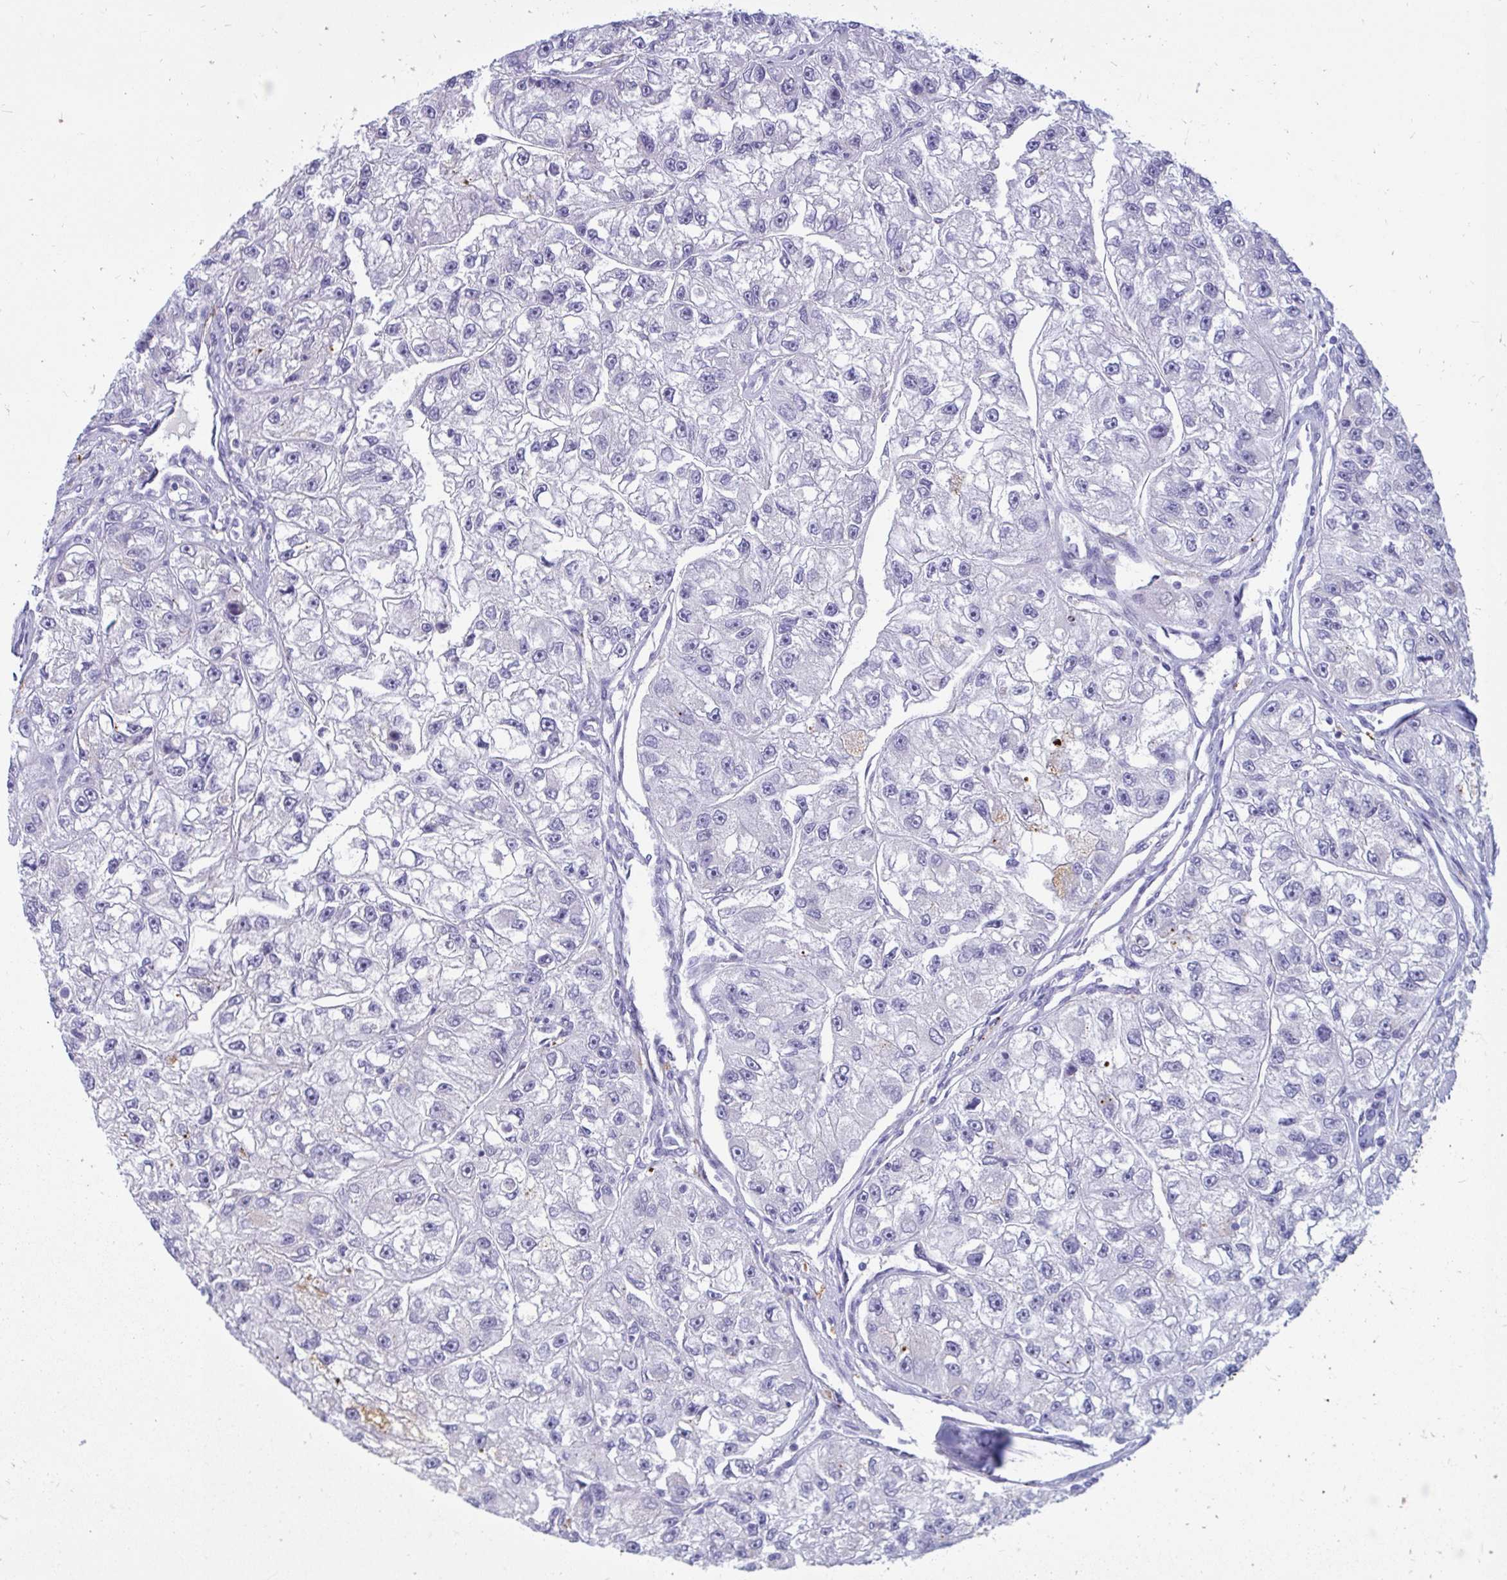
{"staining": {"intensity": "negative", "quantity": "none", "location": "none"}, "tissue": "renal cancer", "cell_type": "Tumor cells", "image_type": "cancer", "snomed": [{"axis": "morphology", "description": "Adenocarcinoma, NOS"}, {"axis": "topography", "description": "Kidney"}], "caption": "DAB immunohistochemical staining of adenocarcinoma (renal) reveals no significant expression in tumor cells.", "gene": "FAM219B", "patient": {"sex": "male", "age": 63}}